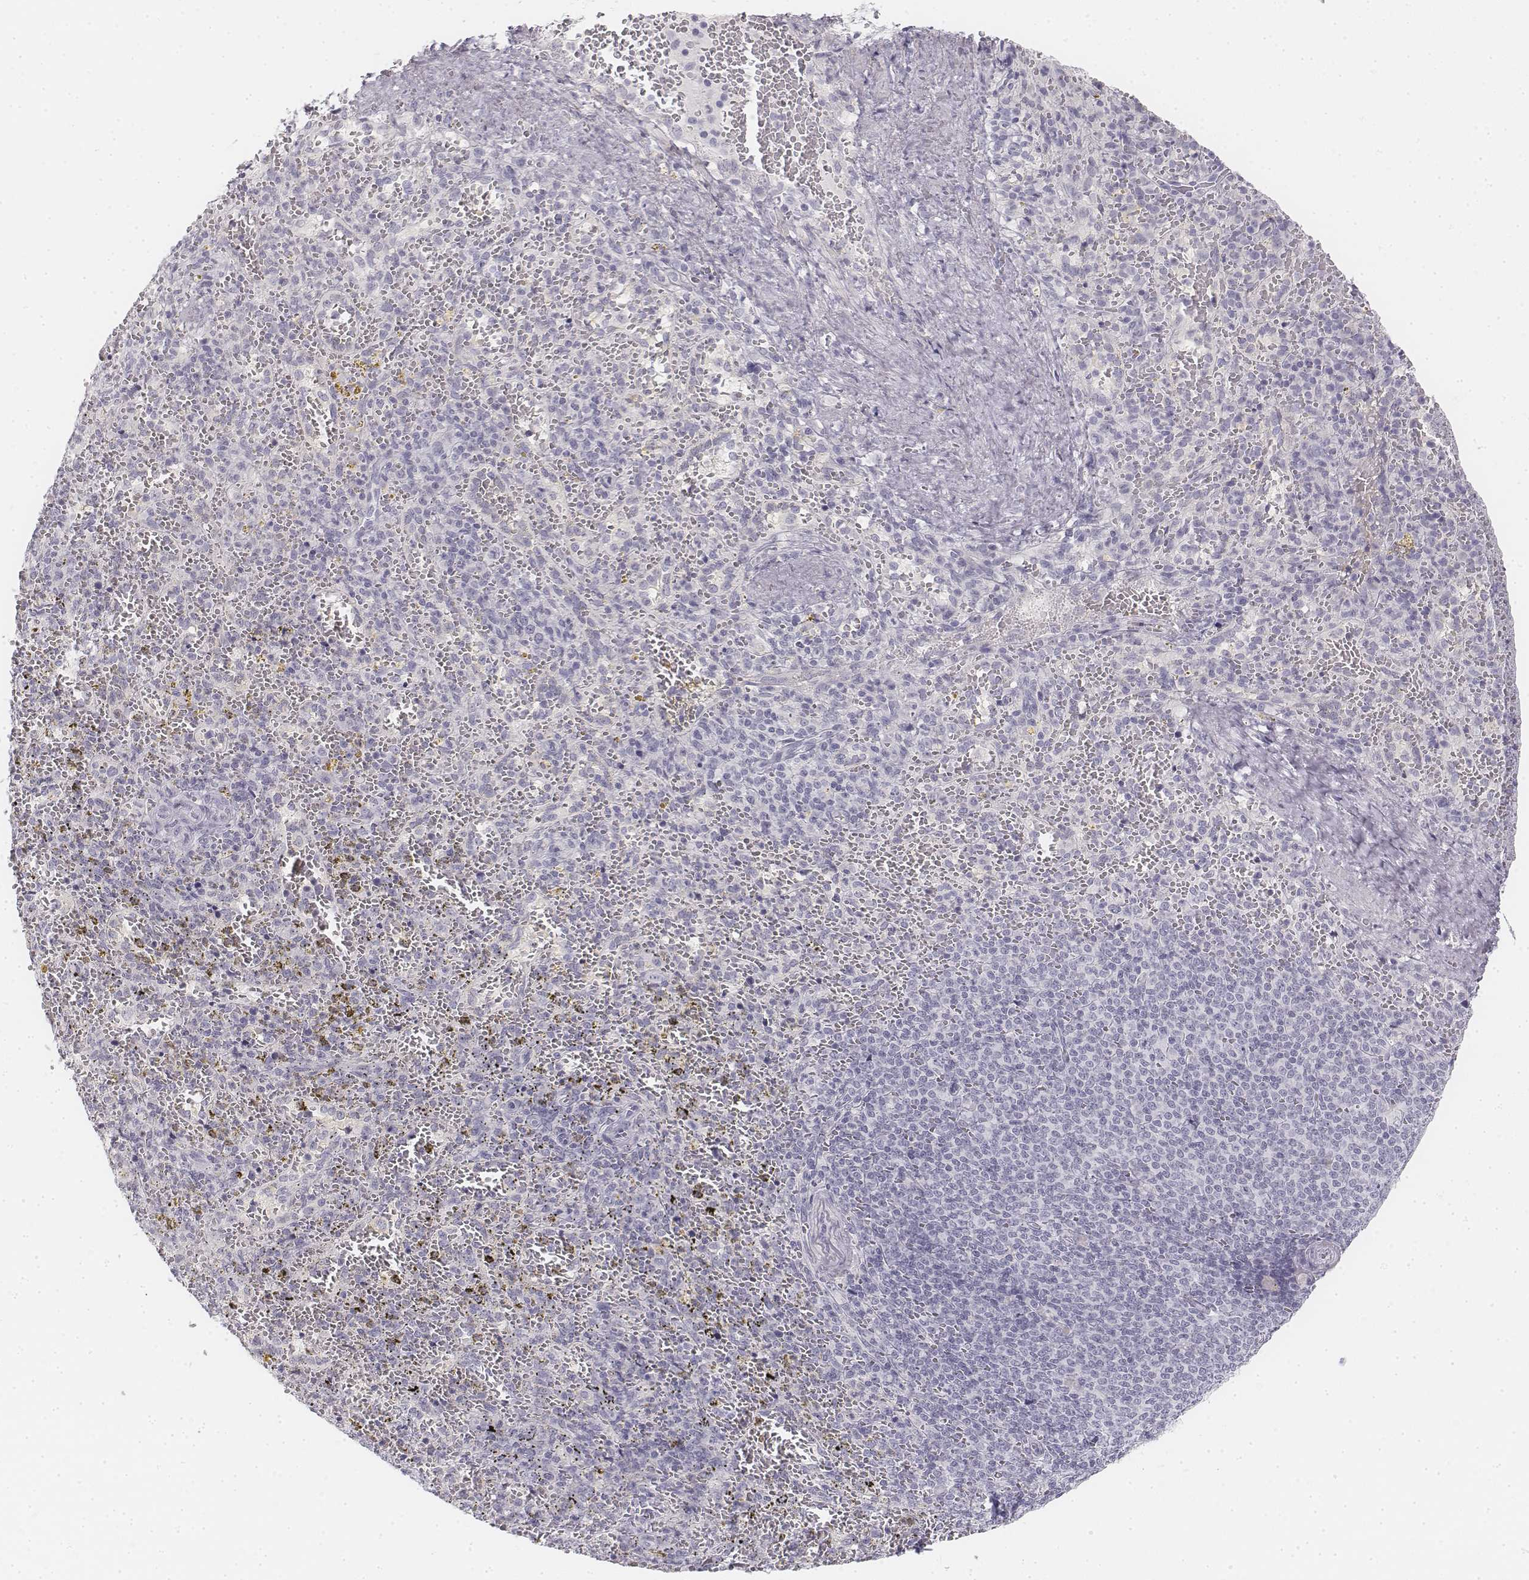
{"staining": {"intensity": "negative", "quantity": "none", "location": "none"}, "tissue": "spleen", "cell_type": "Cells in red pulp", "image_type": "normal", "snomed": [{"axis": "morphology", "description": "Normal tissue, NOS"}, {"axis": "topography", "description": "Spleen"}], "caption": "Protein analysis of benign spleen exhibits no significant staining in cells in red pulp.", "gene": "KRT25", "patient": {"sex": "female", "age": 50}}